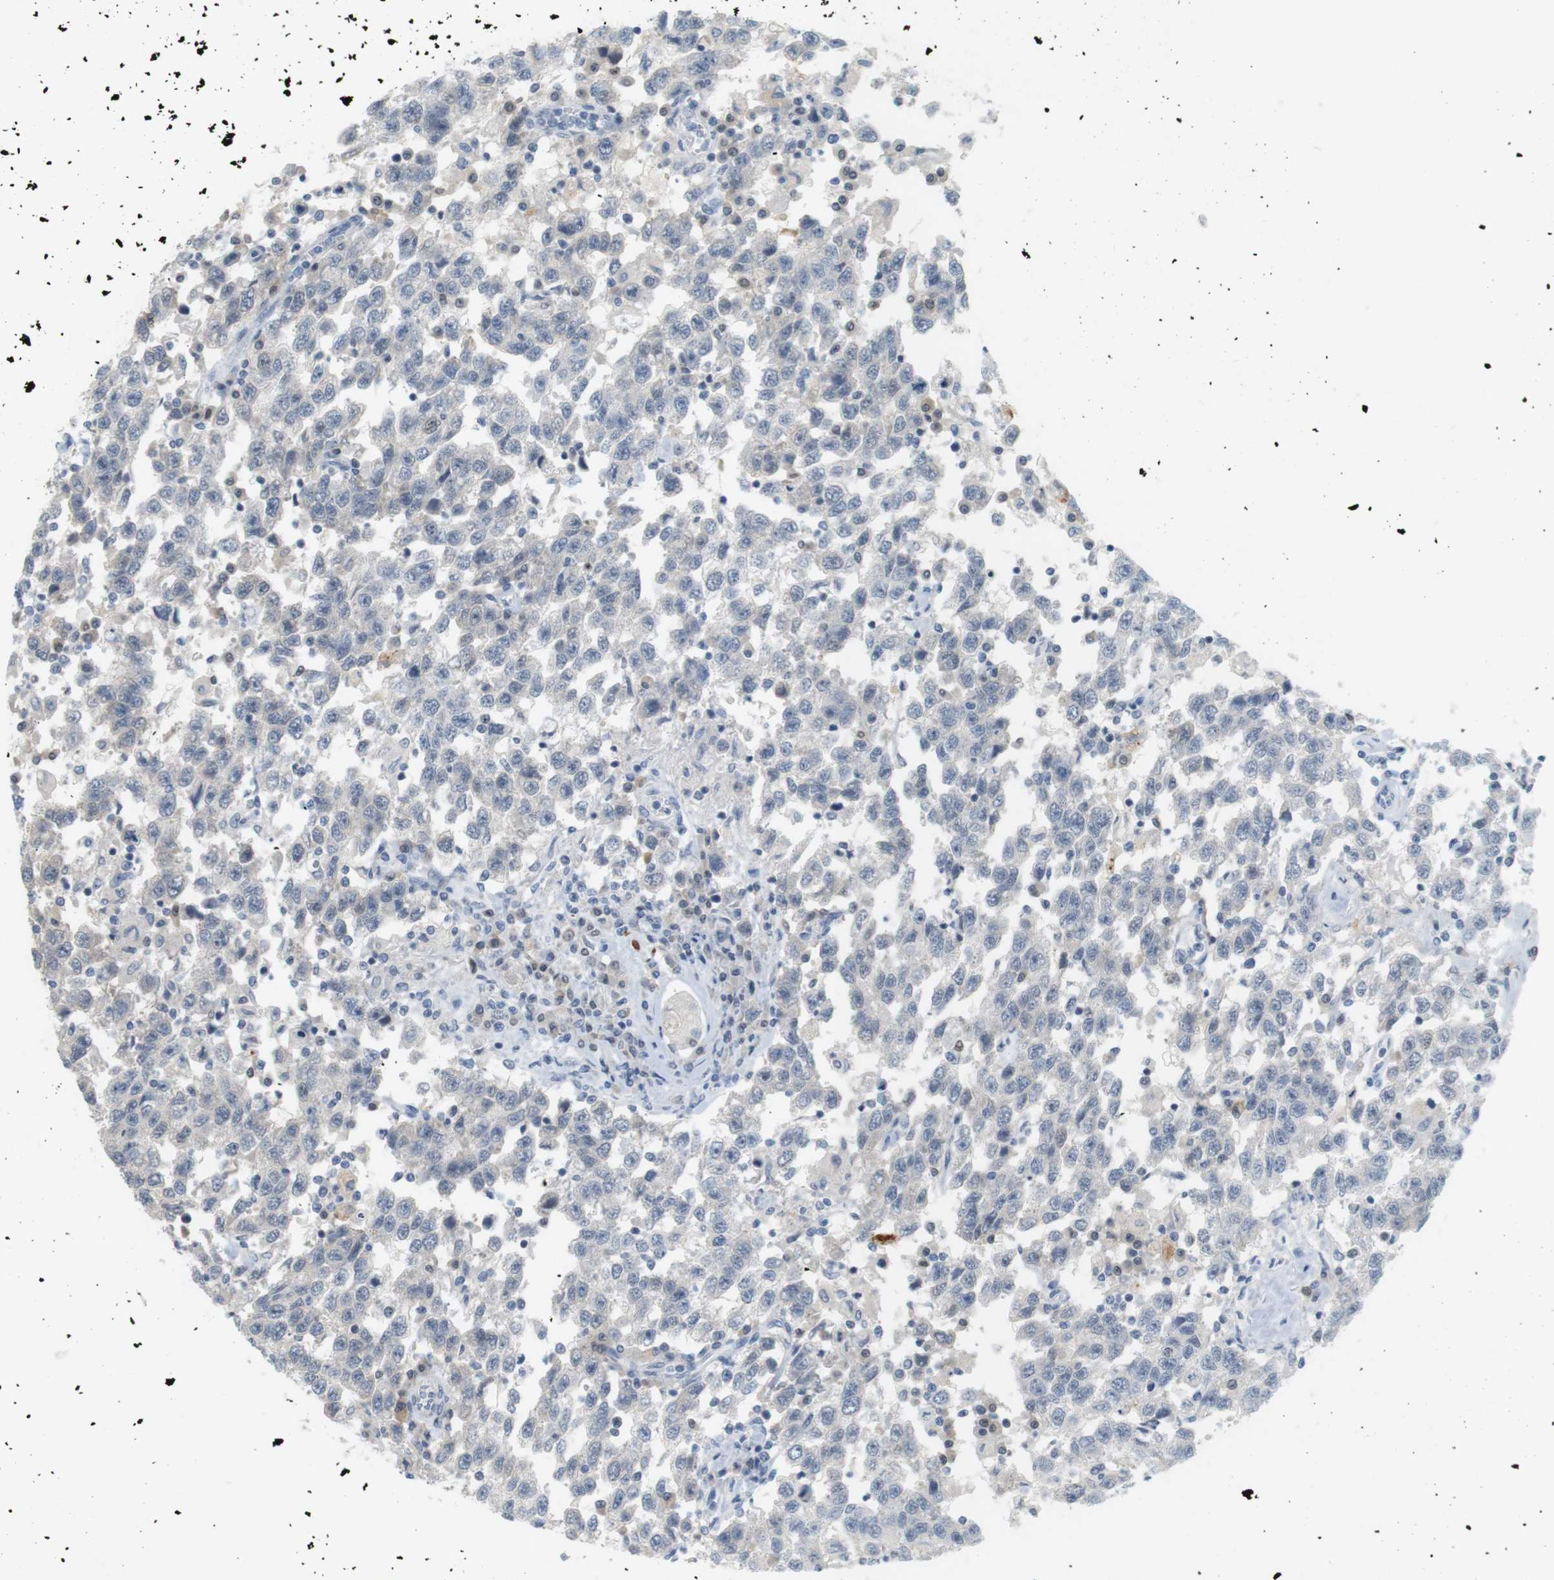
{"staining": {"intensity": "negative", "quantity": "none", "location": "none"}, "tissue": "testis cancer", "cell_type": "Tumor cells", "image_type": "cancer", "snomed": [{"axis": "morphology", "description": "Seminoma, NOS"}, {"axis": "topography", "description": "Testis"}], "caption": "Immunohistochemistry (IHC) micrograph of neoplastic tissue: human testis cancer (seminoma) stained with DAB exhibits no significant protein staining in tumor cells.", "gene": "CREB3L2", "patient": {"sex": "male", "age": 41}}